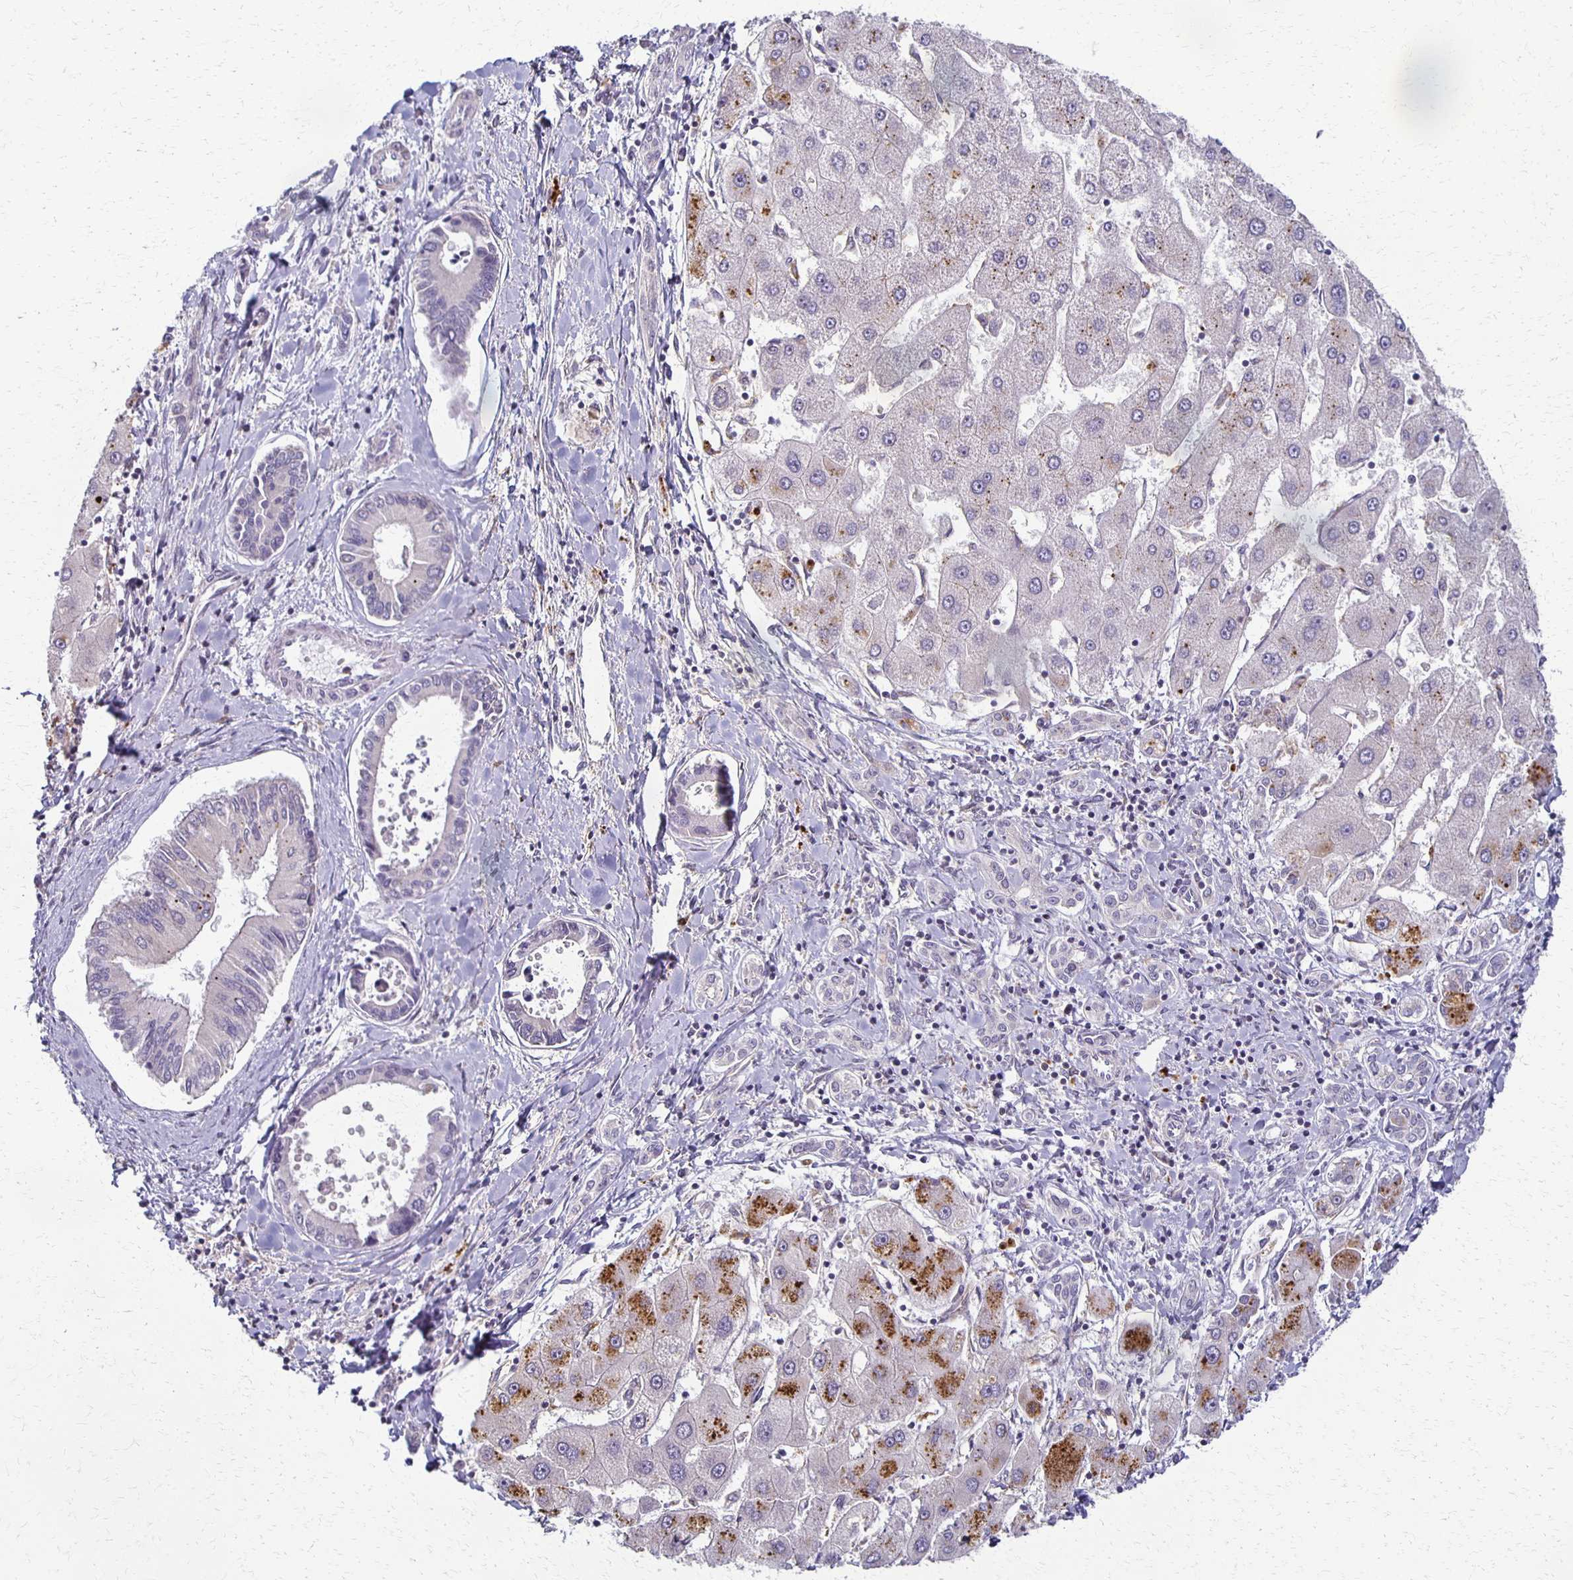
{"staining": {"intensity": "negative", "quantity": "none", "location": "none"}, "tissue": "liver cancer", "cell_type": "Tumor cells", "image_type": "cancer", "snomed": [{"axis": "morphology", "description": "Cholangiocarcinoma"}, {"axis": "topography", "description": "Liver"}], "caption": "This photomicrograph is of liver cancer stained with IHC to label a protein in brown with the nuclei are counter-stained blue. There is no expression in tumor cells.", "gene": "GPX4", "patient": {"sex": "male", "age": 66}}